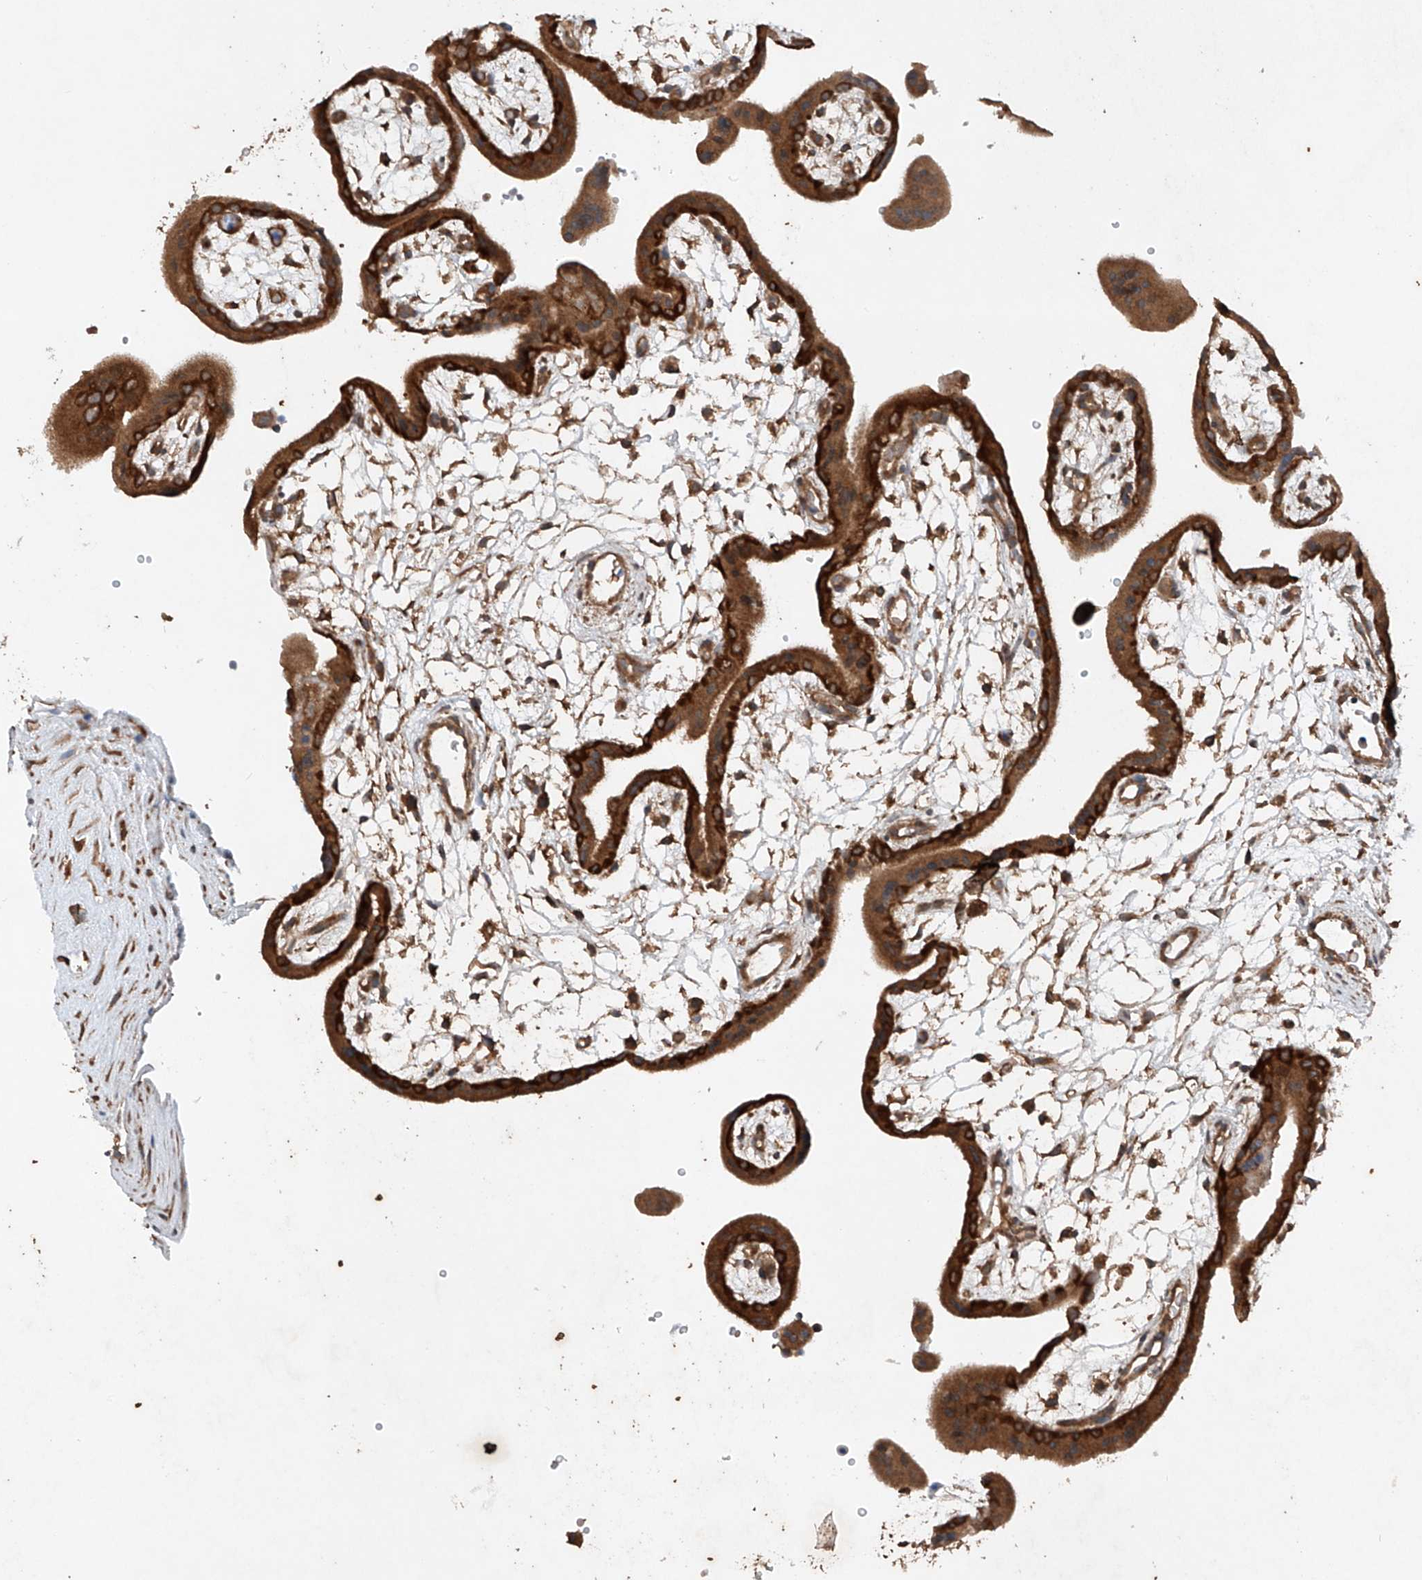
{"staining": {"intensity": "strong", "quantity": ">75%", "location": "cytoplasmic/membranous"}, "tissue": "placenta", "cell_type": "Decidual cells", "image_type": "normal", "snomed": [{"axis": "morphology", "description": "Normal tissue, NOS"}, {"axis": "topography", "description": "Placenta"}], "caption": "Protein staining by immunohistochemistry exhibits strong cytoplasmic/membranous expression in about >75% of decidual cells in benign placenta. The protein is stained brown, and the nuclei are stained in blue (DAB (3,3'-diaminobenzidine) IHC with brightfield microscopy, high magnification).", "gene": "CEP85L", "patient": {"sex": "female", "age": 18}}